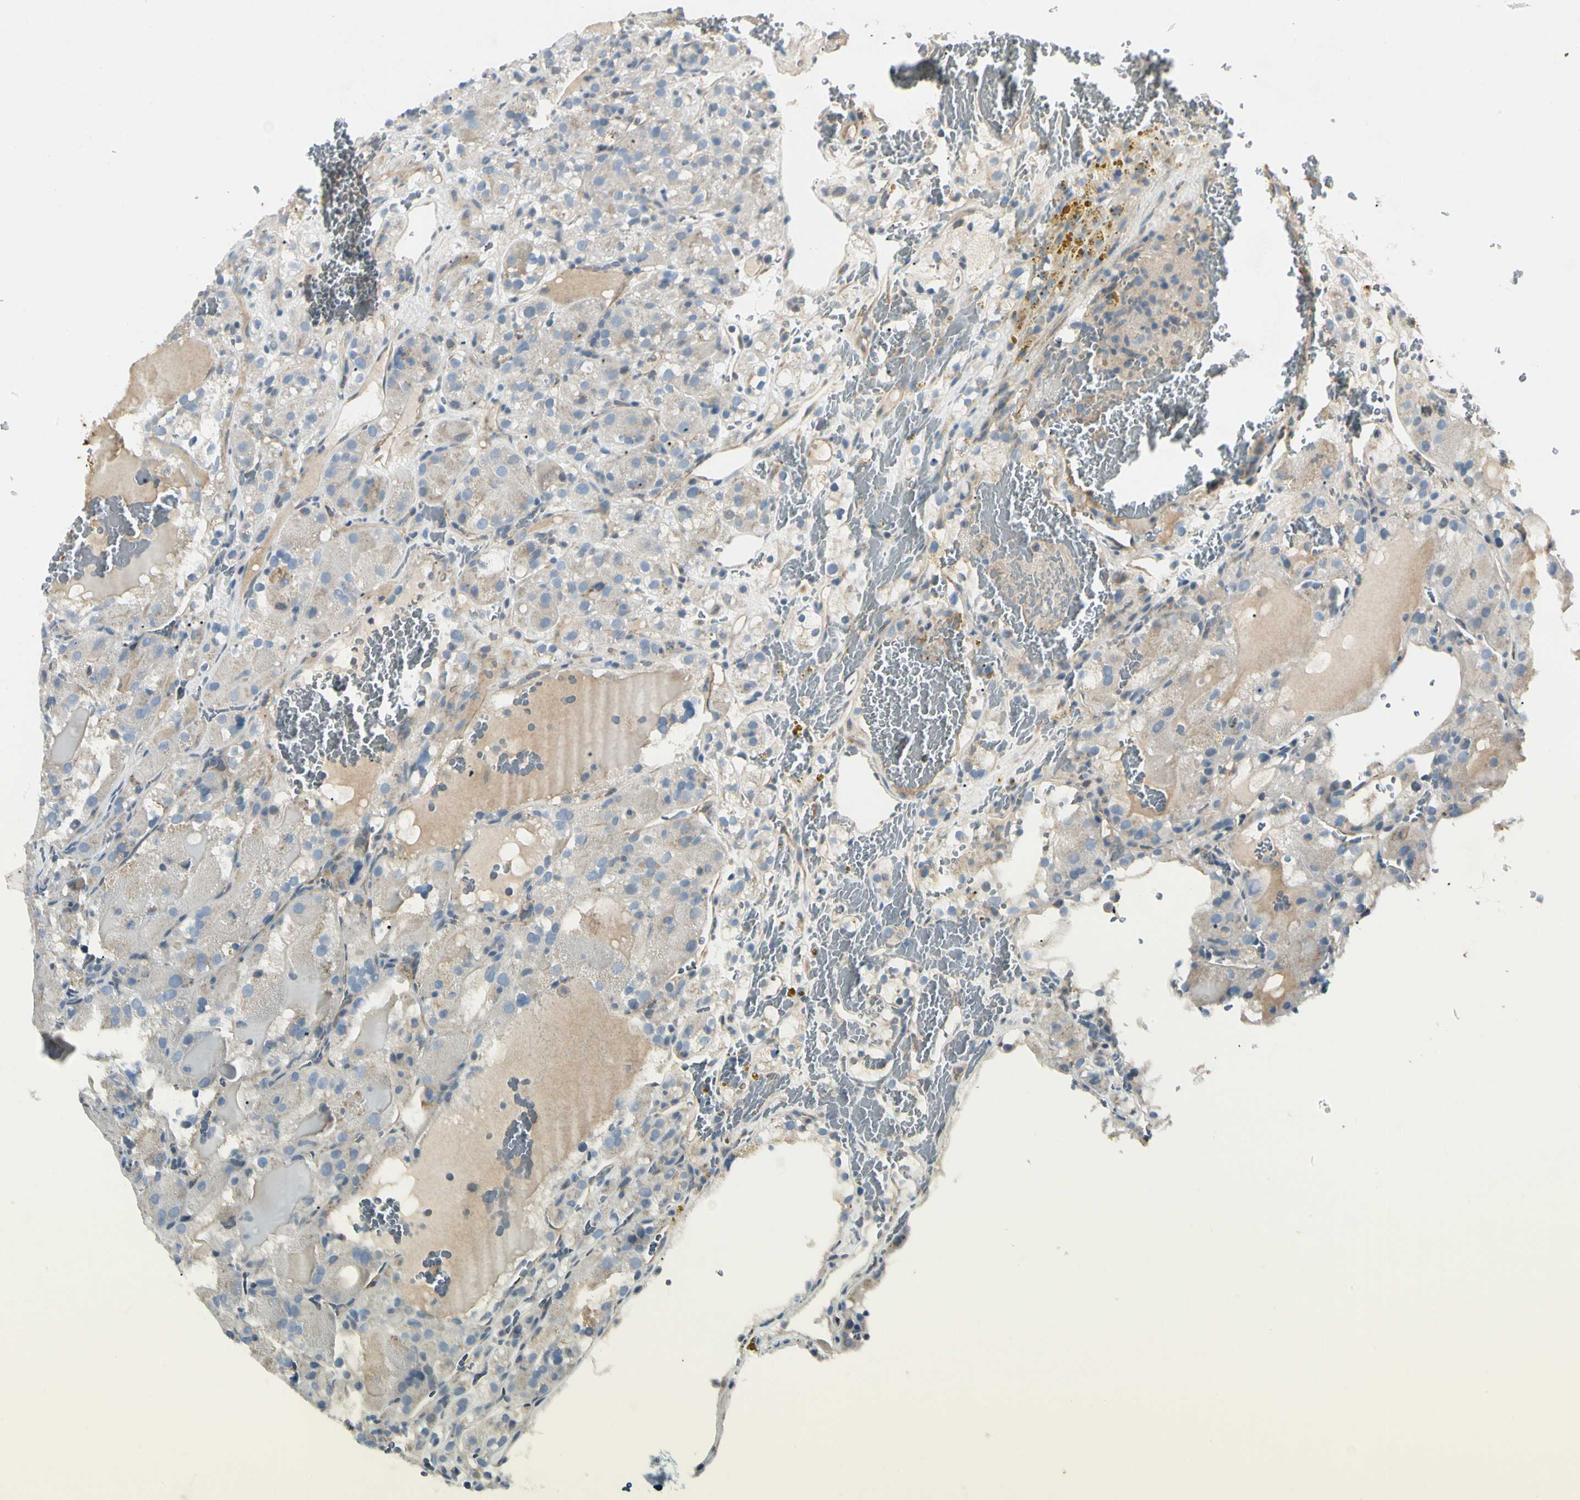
{"staining": {"intensity": "weak", "quantity": "<25%", "location": "cytoplasmic/membranous"}, "tissue": "renal cancer", "cell_type": "Tumor cells", "image_type": "cancer", "snomed": [{"axis": "morphology", "description": "Normal tissue, NOS"}, {"axis": "morphology", "description": "Adenocarcinoma, NOS"}, {"axis": "topography", "description": "Kidney"}], "caption": "High power microscopy micrograph of an IHC histopathology image of adenocarcinoma (renal), revealing no significant positivity in tumor cells.", "gene": "ABCA3", "patient": {"sex": "male", "age": 61}}